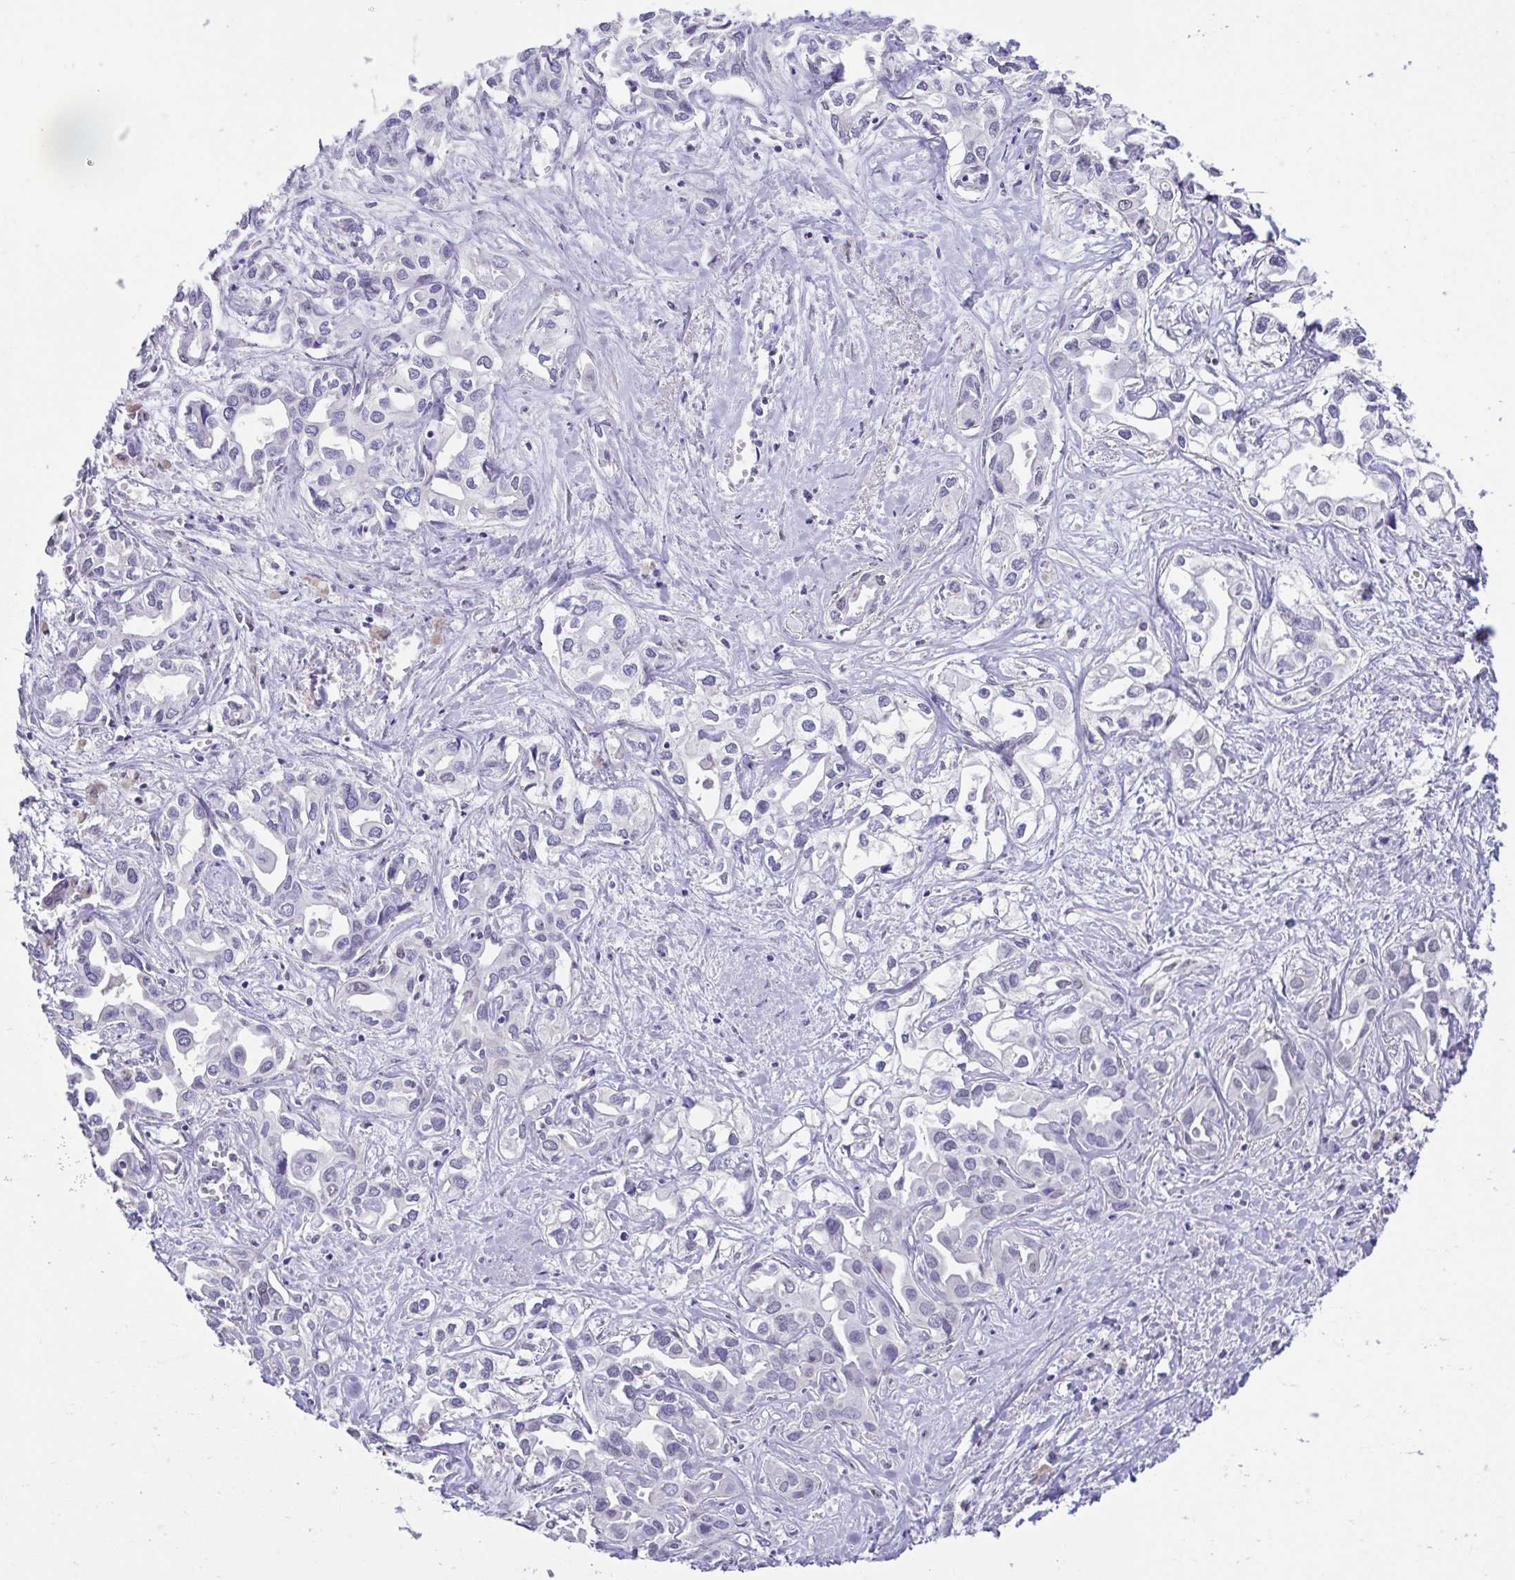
{"staining": {"intensity": "negative", "quantity": "none", "location": "none"}, "tissue": "liver cancer", "cell_type": "Tumor cells", "image_type": "cancer", "snomed": [{"axis": "morphology", "description": "Cholangiocarcinoma"}, {"axis": "topography", "description": "Liver"}], "caption": "Tumor cells show no significant expression in liver cholangiocarcinoma.", "gene": "ACTRT3", "patient": {"sex": "female", "age": 64}}